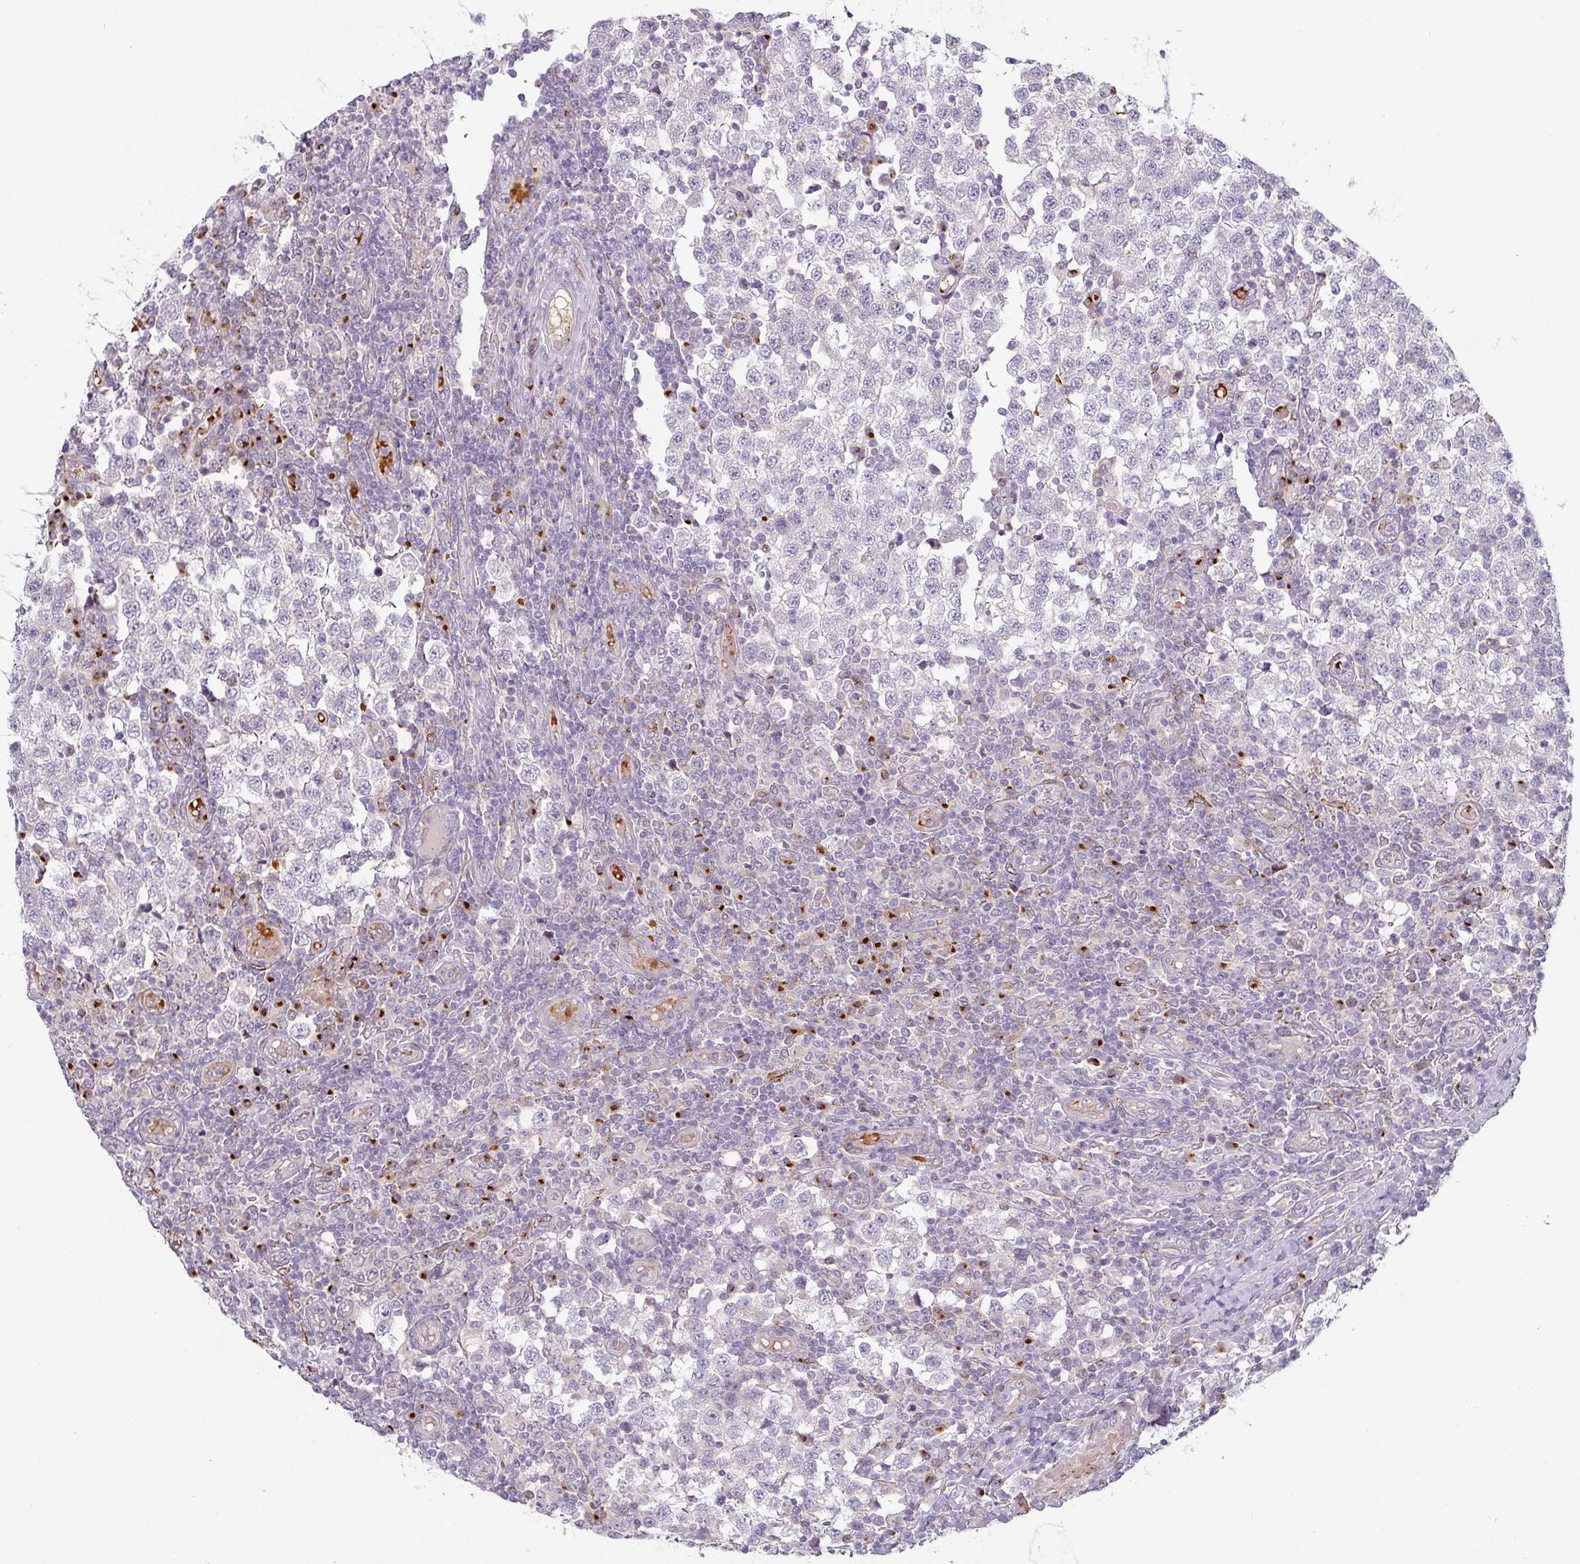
{"staining": {"intensity": "negative", "quantity": "none", "location": "none"}, "tissue": "testis cancer", "cell_type": "Tumor cells", "image_type": "cancer", "snomed": [{"axis": "morphology", "description": "Seminoma, NOS"}, {"axis": "topography", "description": "Testis"}], "caption": "Immunohistochemistry image of neoplastic tissue: human testis cancer (seminoma) stained with DAB displays no significant protein staining in tumor cells.", "gene": "PRODH2", "patient": {"sex": "male", "age": 34}}